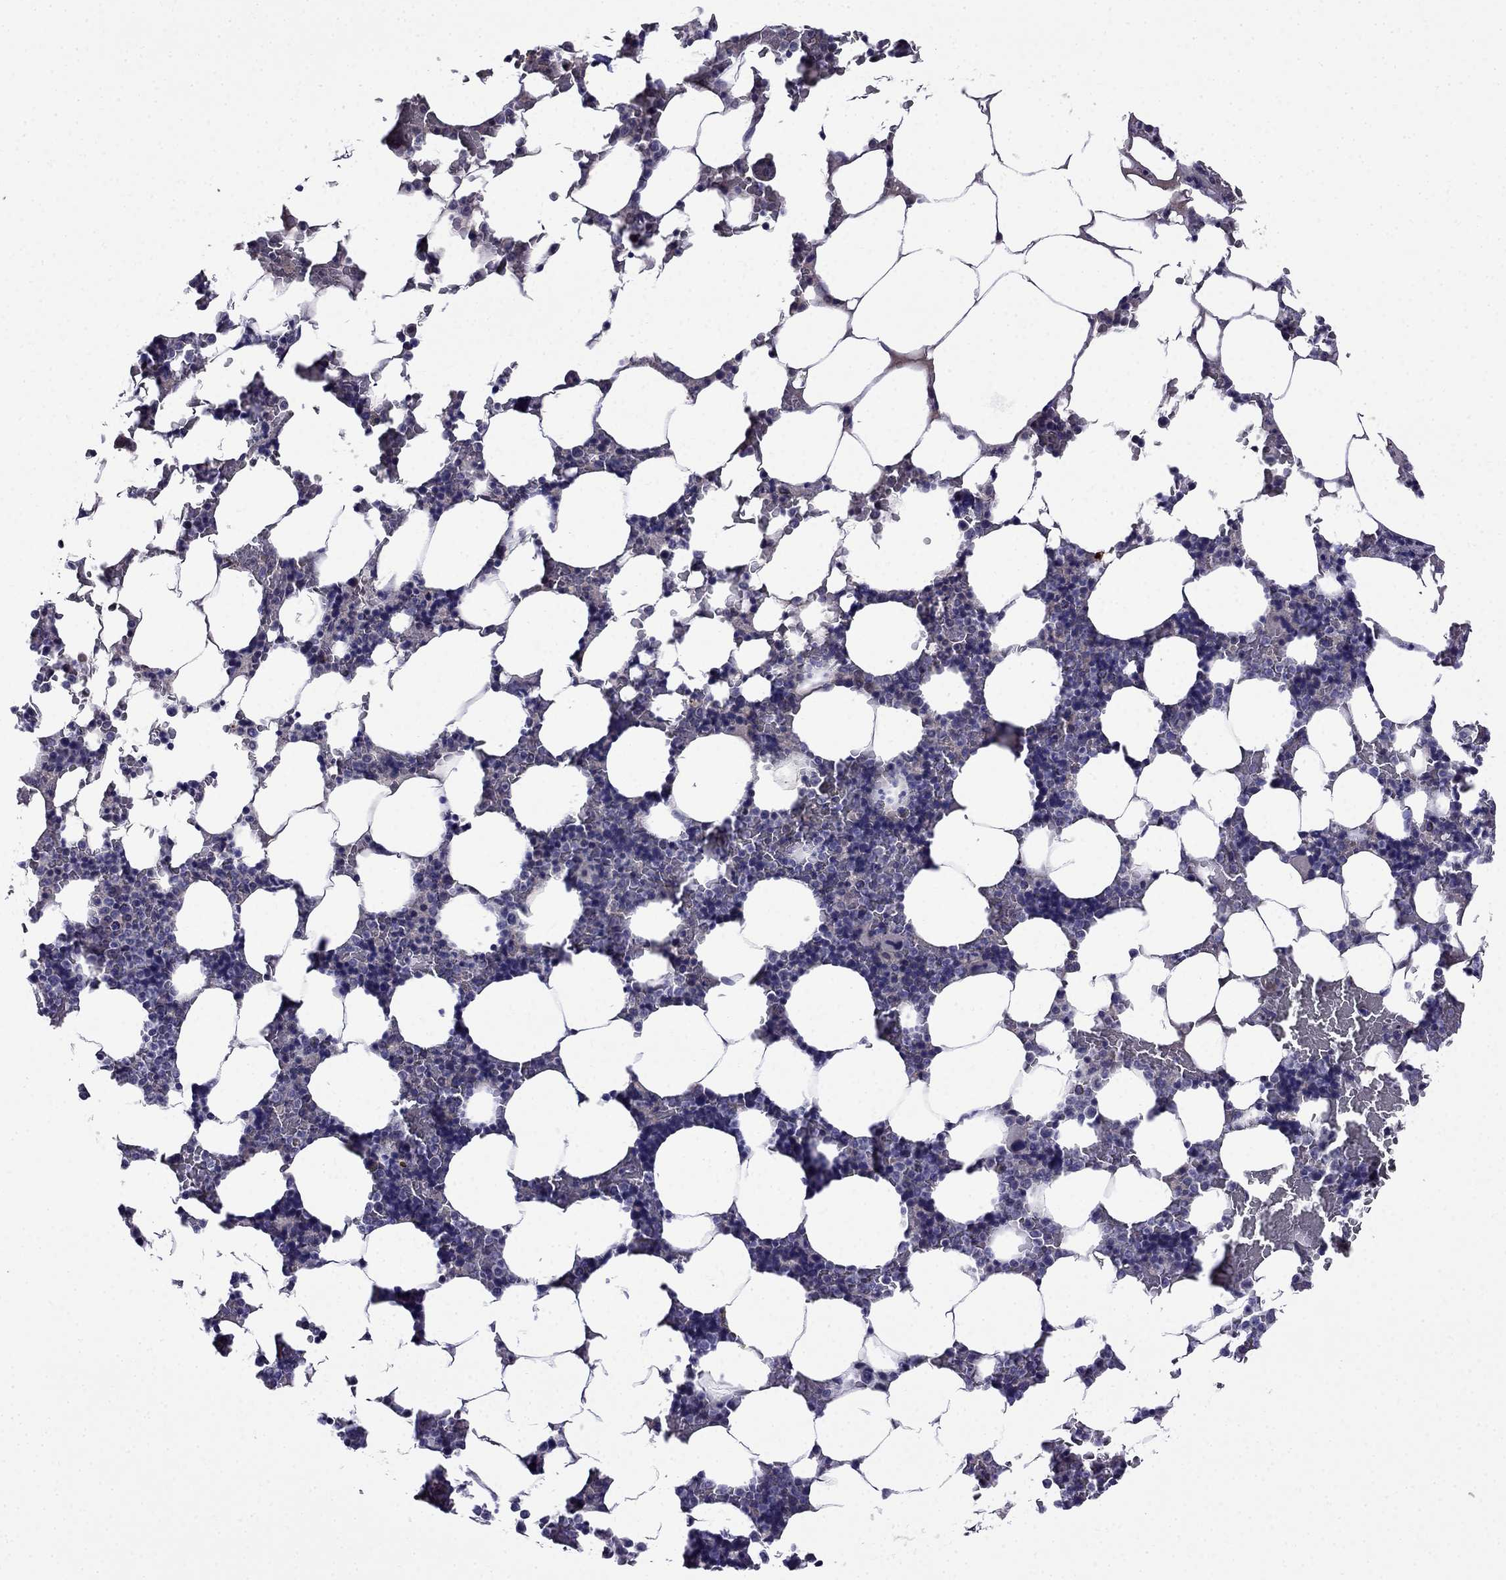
{"staining": {"intensity": "negative", "quantity": "none", "location": "none"}, "tissue": "bone marrow", "cell_type": "Hematopoietic cells", "image_type": "normal", "snomed": [{"axis": "morphology", "description": "Normal tissue, NOS"}, {"axis": "topography", "description": "Bone marrow"}], "caption": "DAB immunohistochemical staining of normal human bone marrow reveals no significant staining in hematopoietic cells. Brightfield microscopy of IHC stained with DAB (brown) and hematoxylin (blue), captured at high magnification.", "gene": "PI16", "patient": {"sex": "male", "age": 51}}